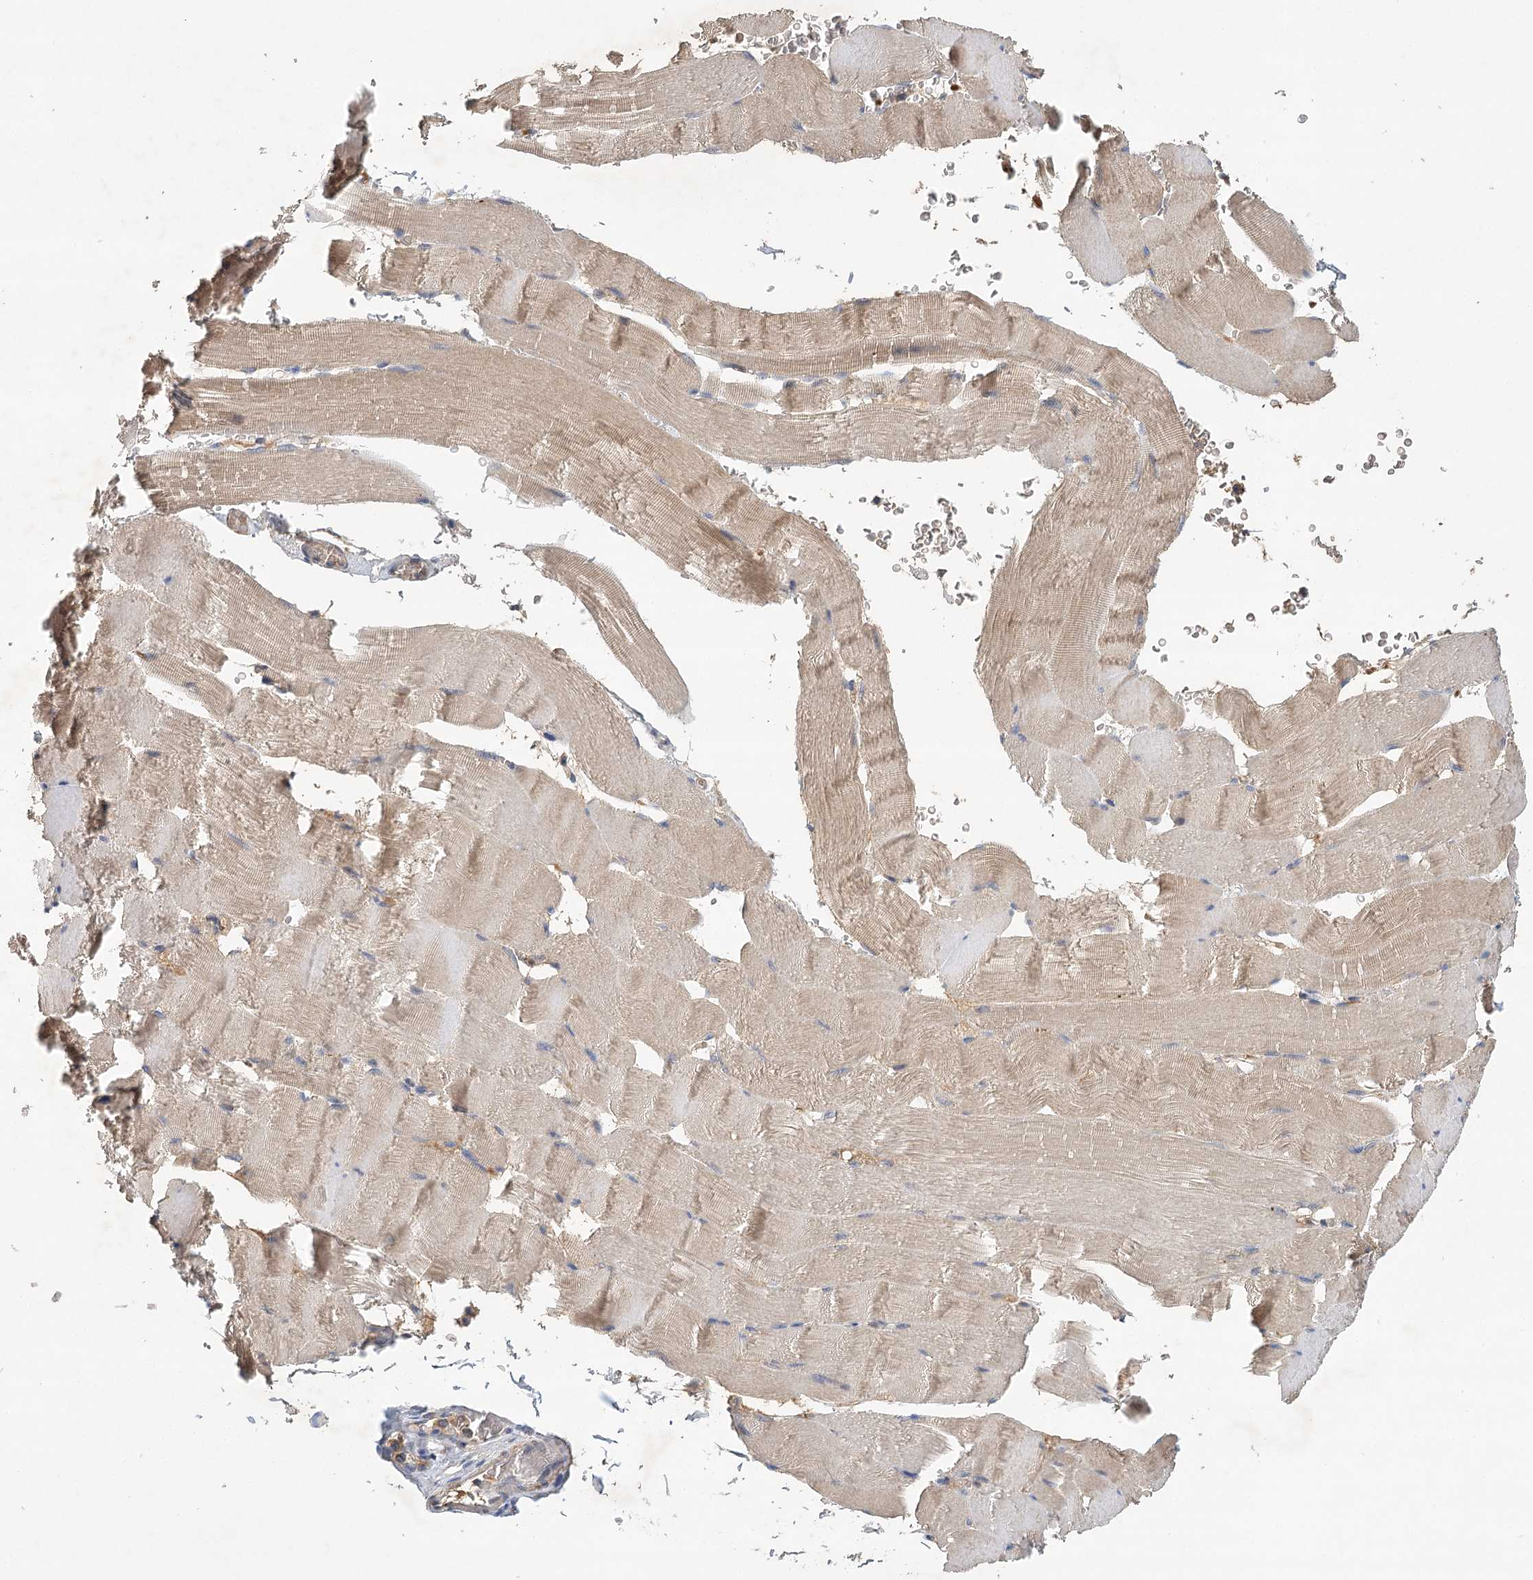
{"staining": {"intensity": "weak", "quantity": "25%-75%", "location": "cytoplasmic/membranous"}, "tissue": "skeletal muscle", "cell_type": "Myocytes", "image_type": "normal", "snomed": [{"axis": "morphology", "description": "Normal tissue, NOS"}, {"axis": "topography", "description": "Skeletal muscle"}], "caption": "IHC of benign skeletal muscle demonstrates low levels of weak cytoplasmic/membranous staining in about 25%-75% of myocytes.", "gene": "LSS", "patient": {"sex": "male", "age": 62}}